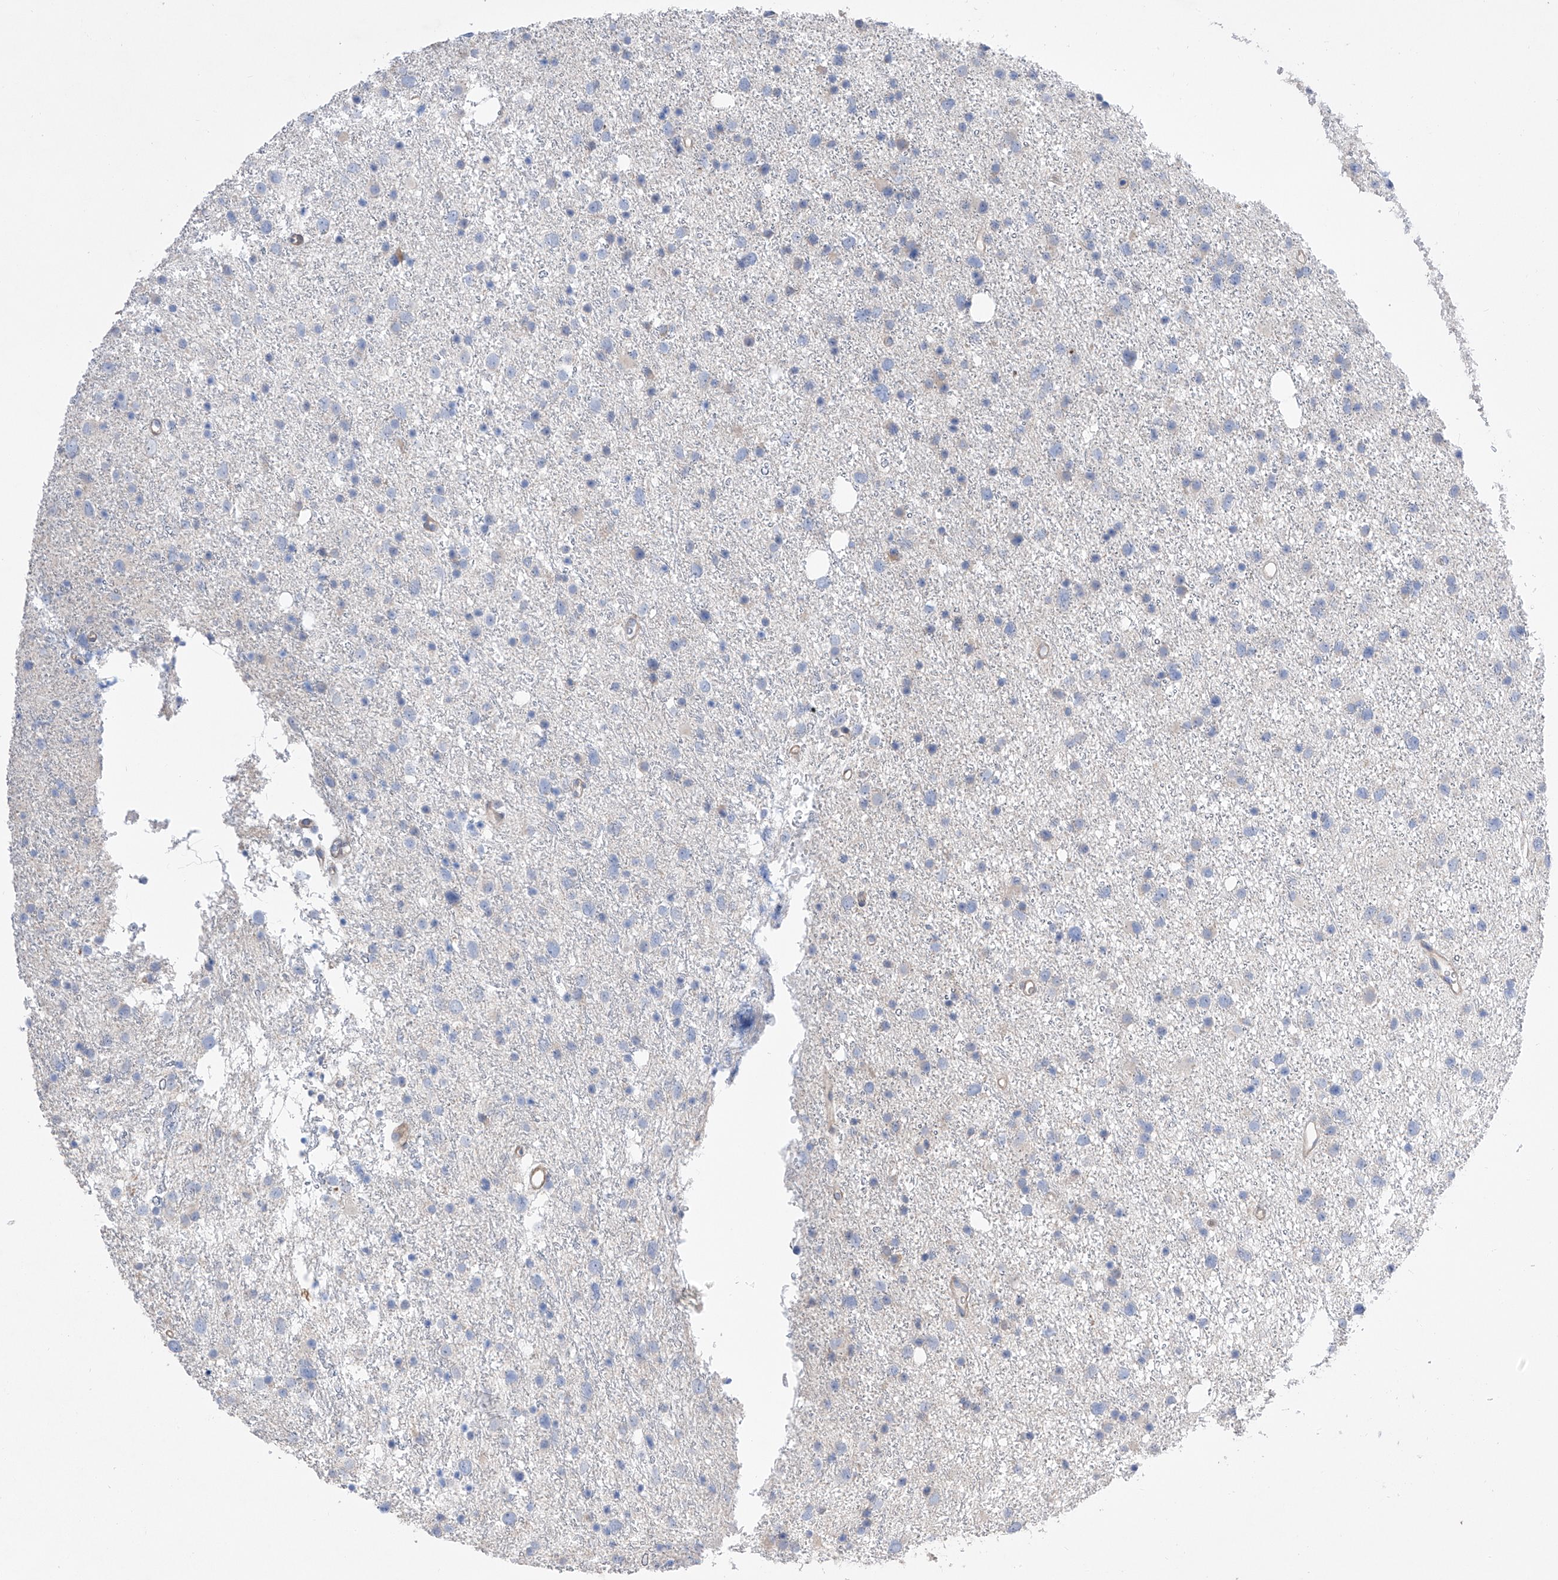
{"staining": {"intensity": "negative", "quantity": "none", "location": "none"}, "tissue": "glioma", "cell_type": "Tumor cells", "image_type": "cancer", "snomed": [{"axis": "morphology", "description": "Glioma, malignant, Low grade"}, {"axis": "topography", "description": "Cerebral cortex"}], "caption": "Protein analysis of glioma demonstrates no significant staining in tumor cells. (Brightfield microscopy of DAB IHC at high magnification).", "gene": "NFATC4", "patient": {"sex": "female", "age": 39}}